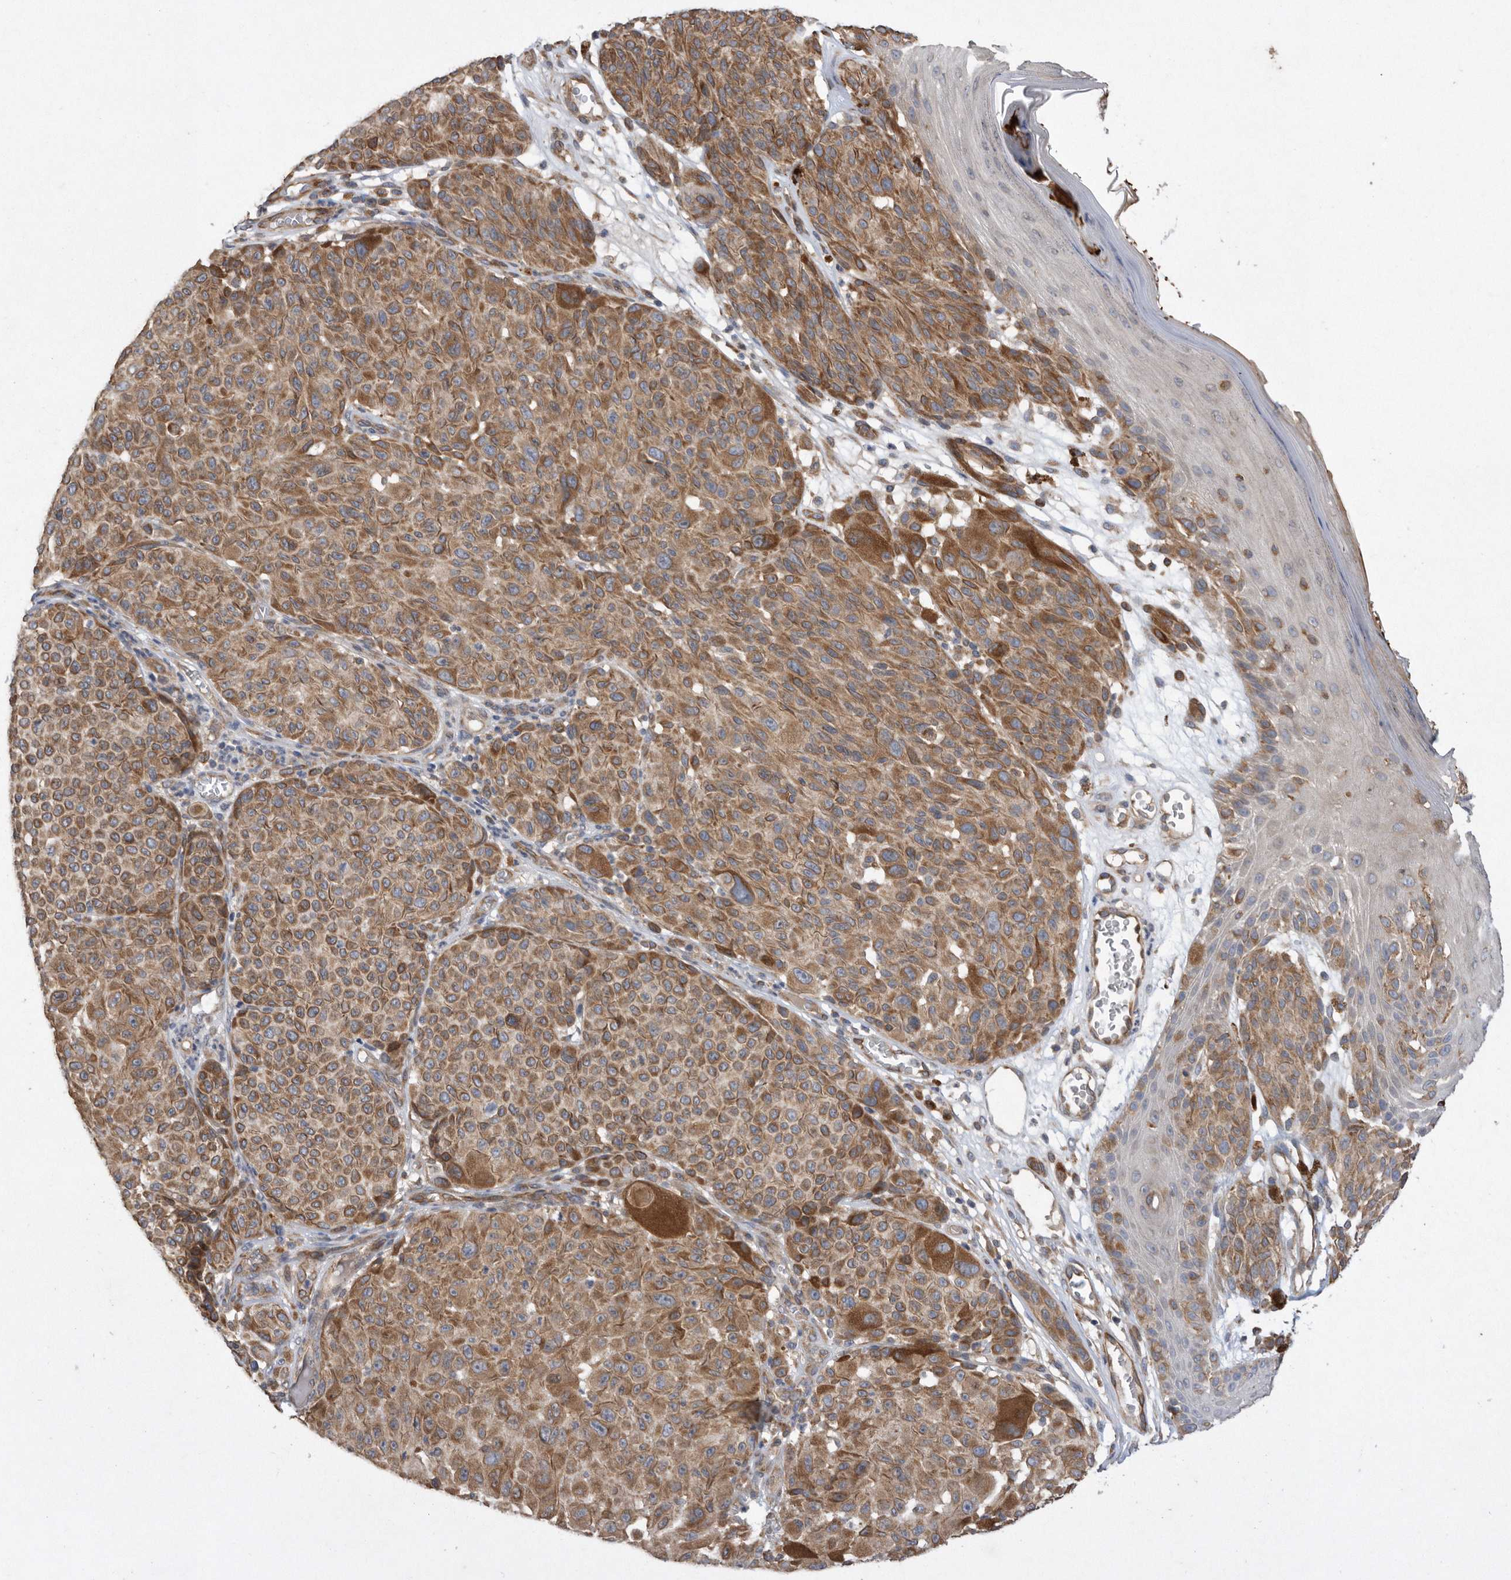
{"staining": {"intensity": "moderate", "quantity": ">75%", "location": "cytoplasmic/membranous"}, "tissue": "melanoma", "cell_type": "Tumor cells", "image_type": "cancer", "snomed": [{"axis": "morphology", "description": "Malignant melanoma, NOS"}, {"axis": "topography", "description": "Skin"}], "caption": "IHC of malignant melanoma demonstrates medium levels of moderate cytoplasmic/membranous positivity in about >75% of tumor cells. The protein of interest is shown in brown color, while the nuclei are stained blue.", "gene": "PON2", "patient": {"sex": "male", "age": 83}}